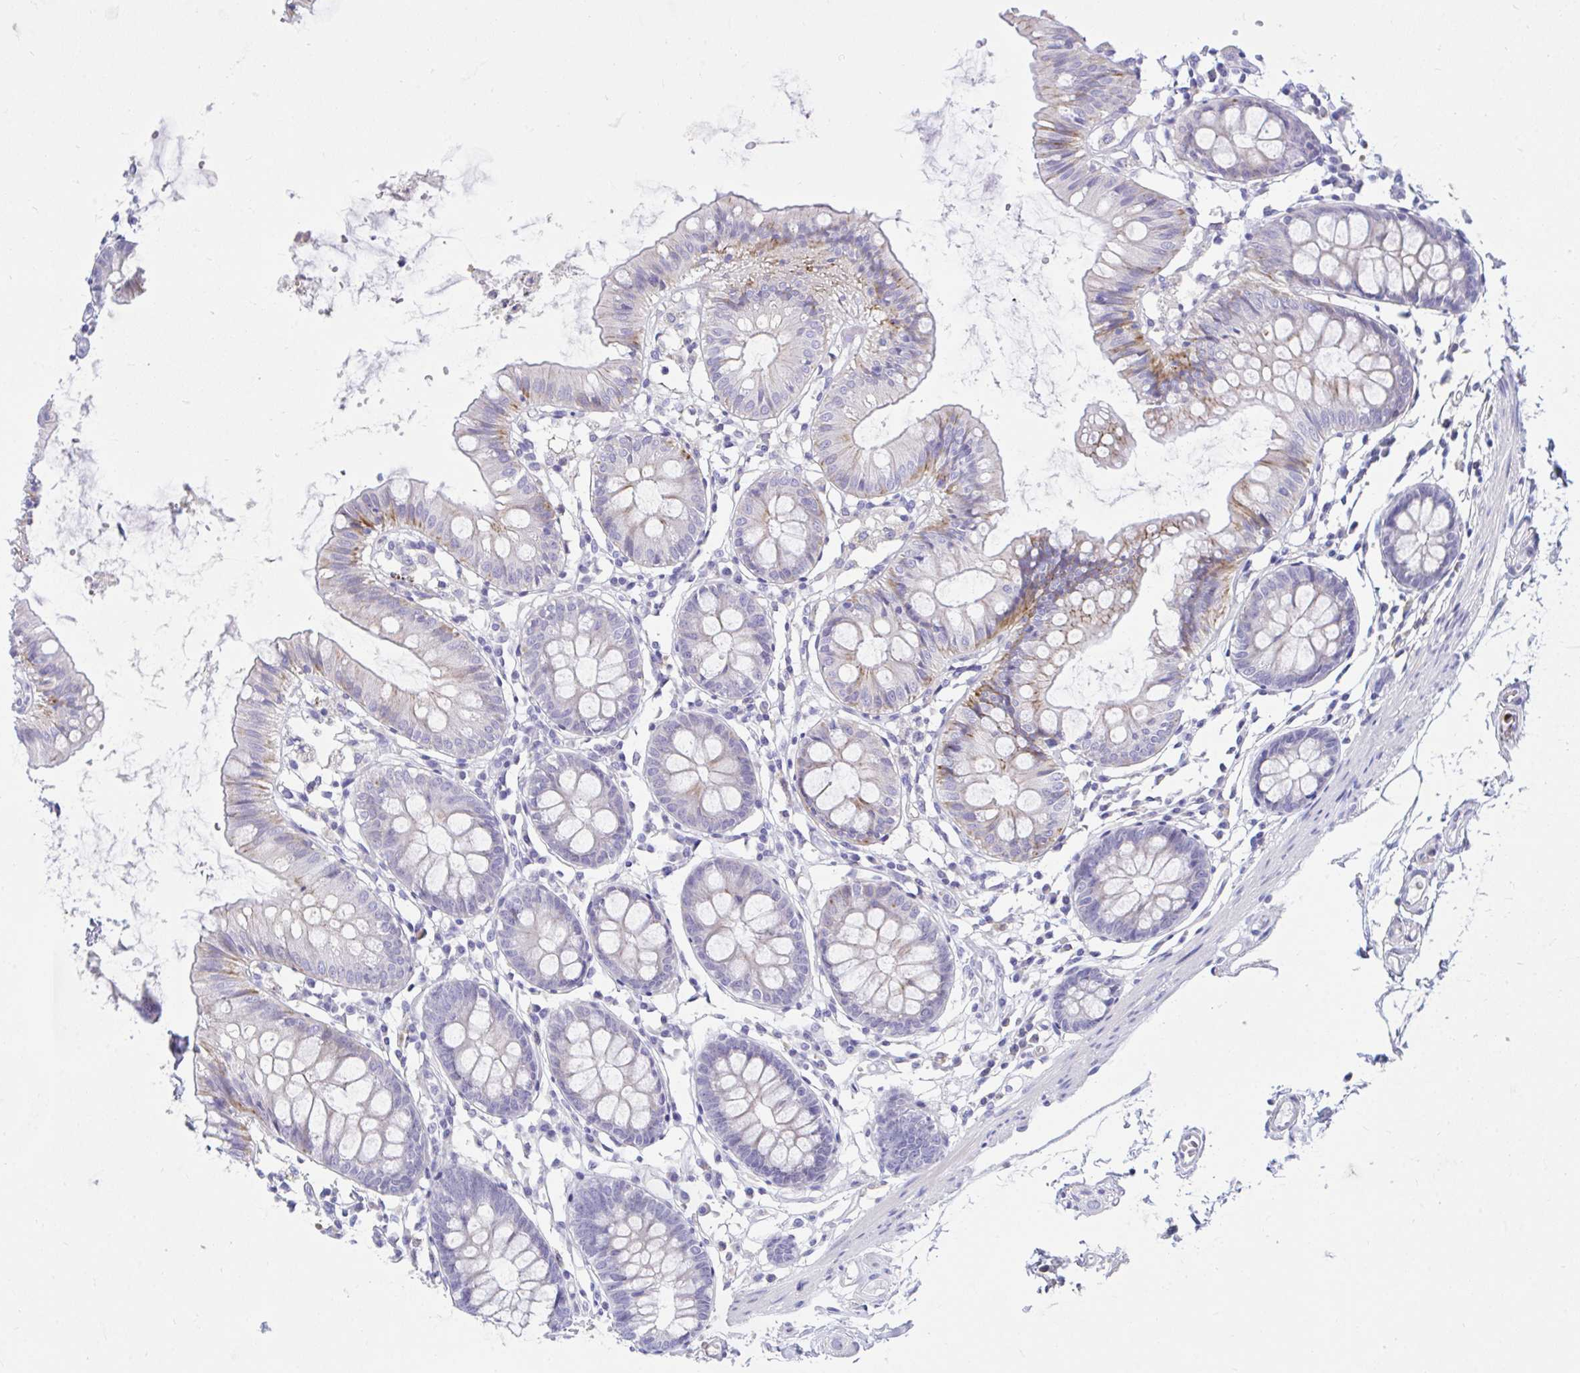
{"staining": {"intensity": "negative", "quantity": "none", "location": "none"}, "tissue": "colon", "cell_type": "Endothelial cells", "image_type": "normal", "snomed": [{"axis": "morphology", "description": "Normal tissue, NOS"}, {"axis": "topography", "description": "Colon"}], "caption": "Colon stained for a protein using IHC demonstrates no expression endothelial cells.", "gene": "PLEKHH1", "patient": {"sex": "female", "age": 84}}